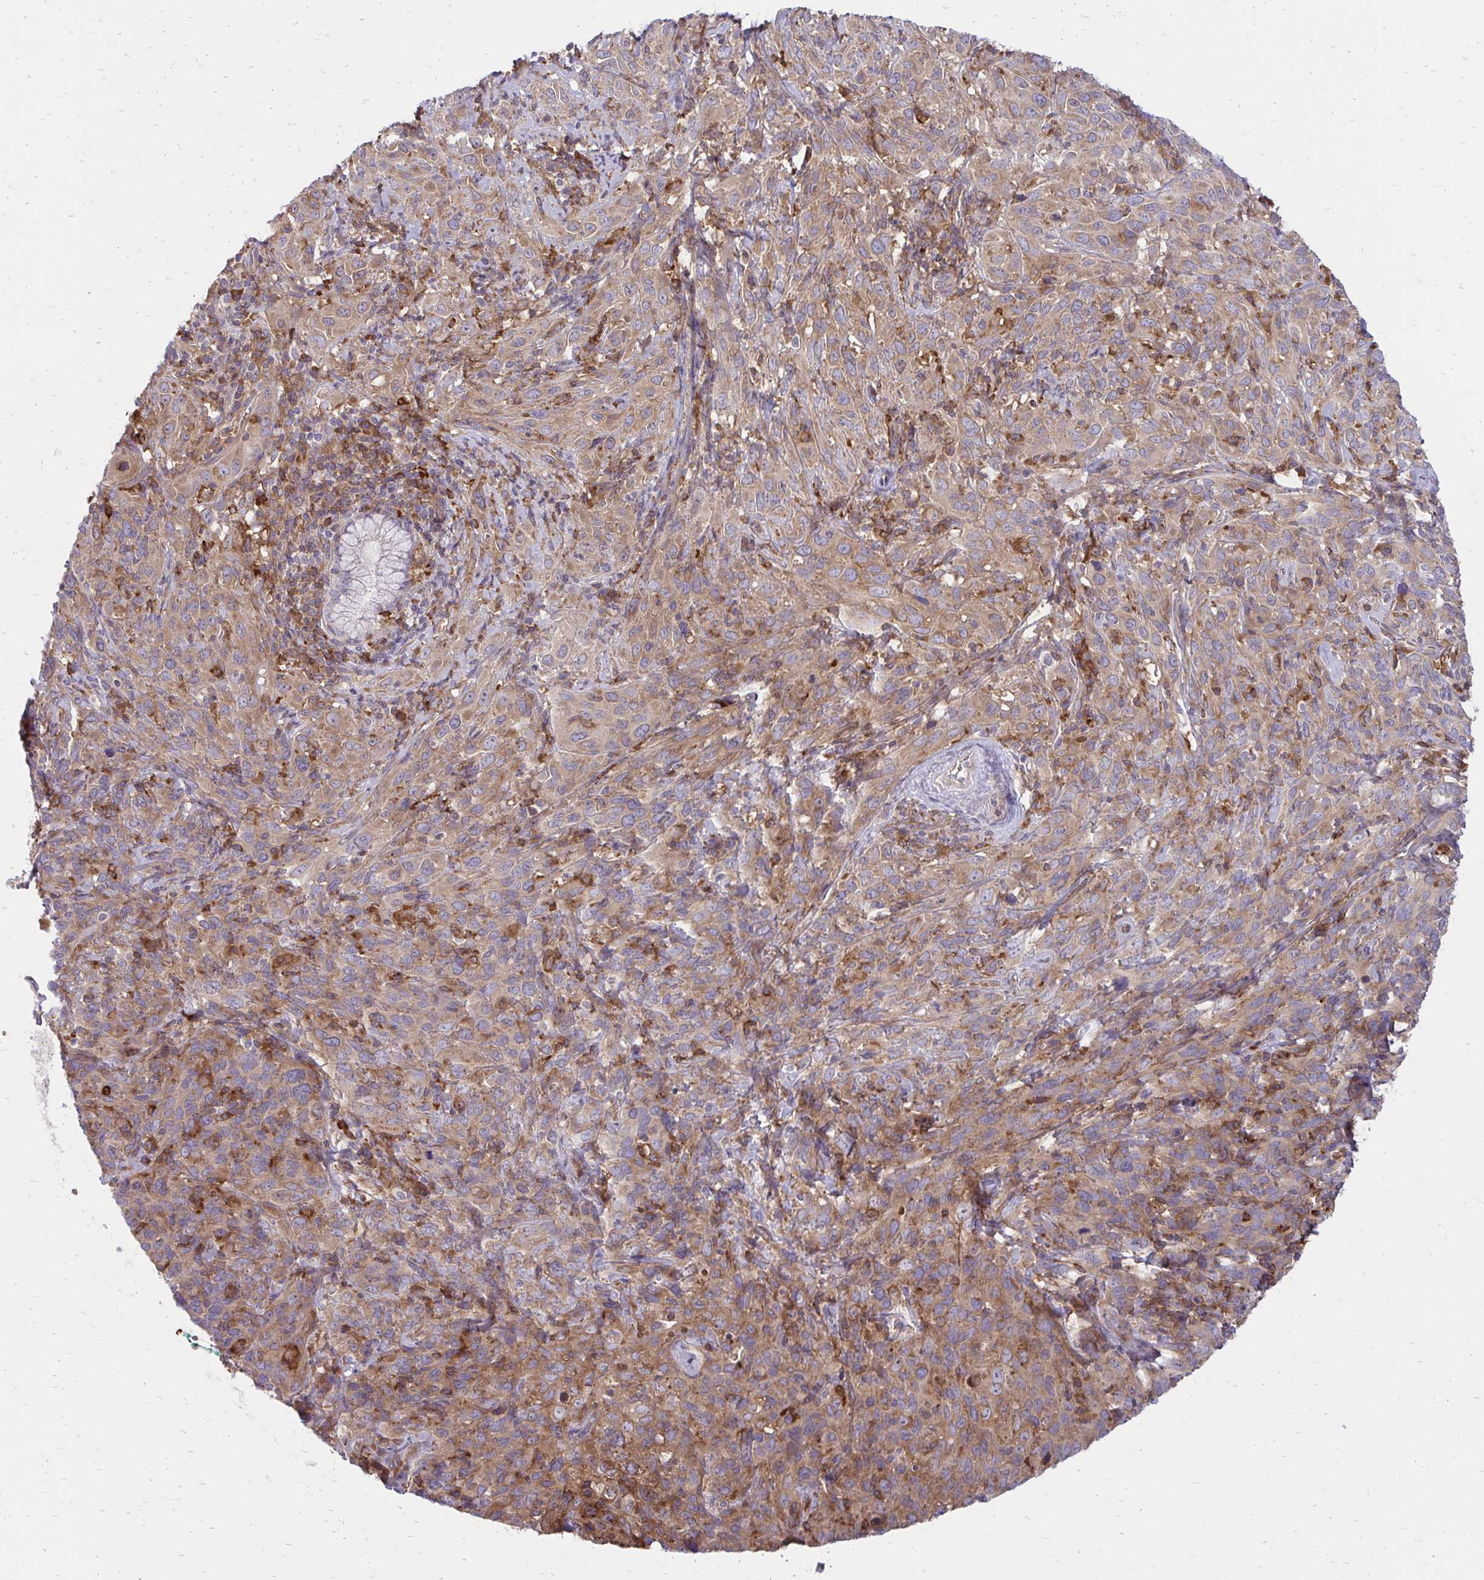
{"staining": {"intensity": "moderate", "quantity": ">75%", "location": "cytoplasmic/membranous"}, "tissue": "cervical cancer", "cell_type": "Tumor cells", "image_type": "cancer", "snomed": [{"axis": "morphology", "description": "Normal tissue, NOS"}, {"axis": "morphology", "description": "Squamous cell carcinoma, NOS"}, {"axis": "topography", "description": "Cervix"}], "caption": "Immunohistochemical staining of human cervical squamous cell carcinoma displays moderate cytoplasmic/membranous protein expression in about >75% of tumor cells.", "gene": "ASAP1", "patient": {"sex": "female", "age": 51}}